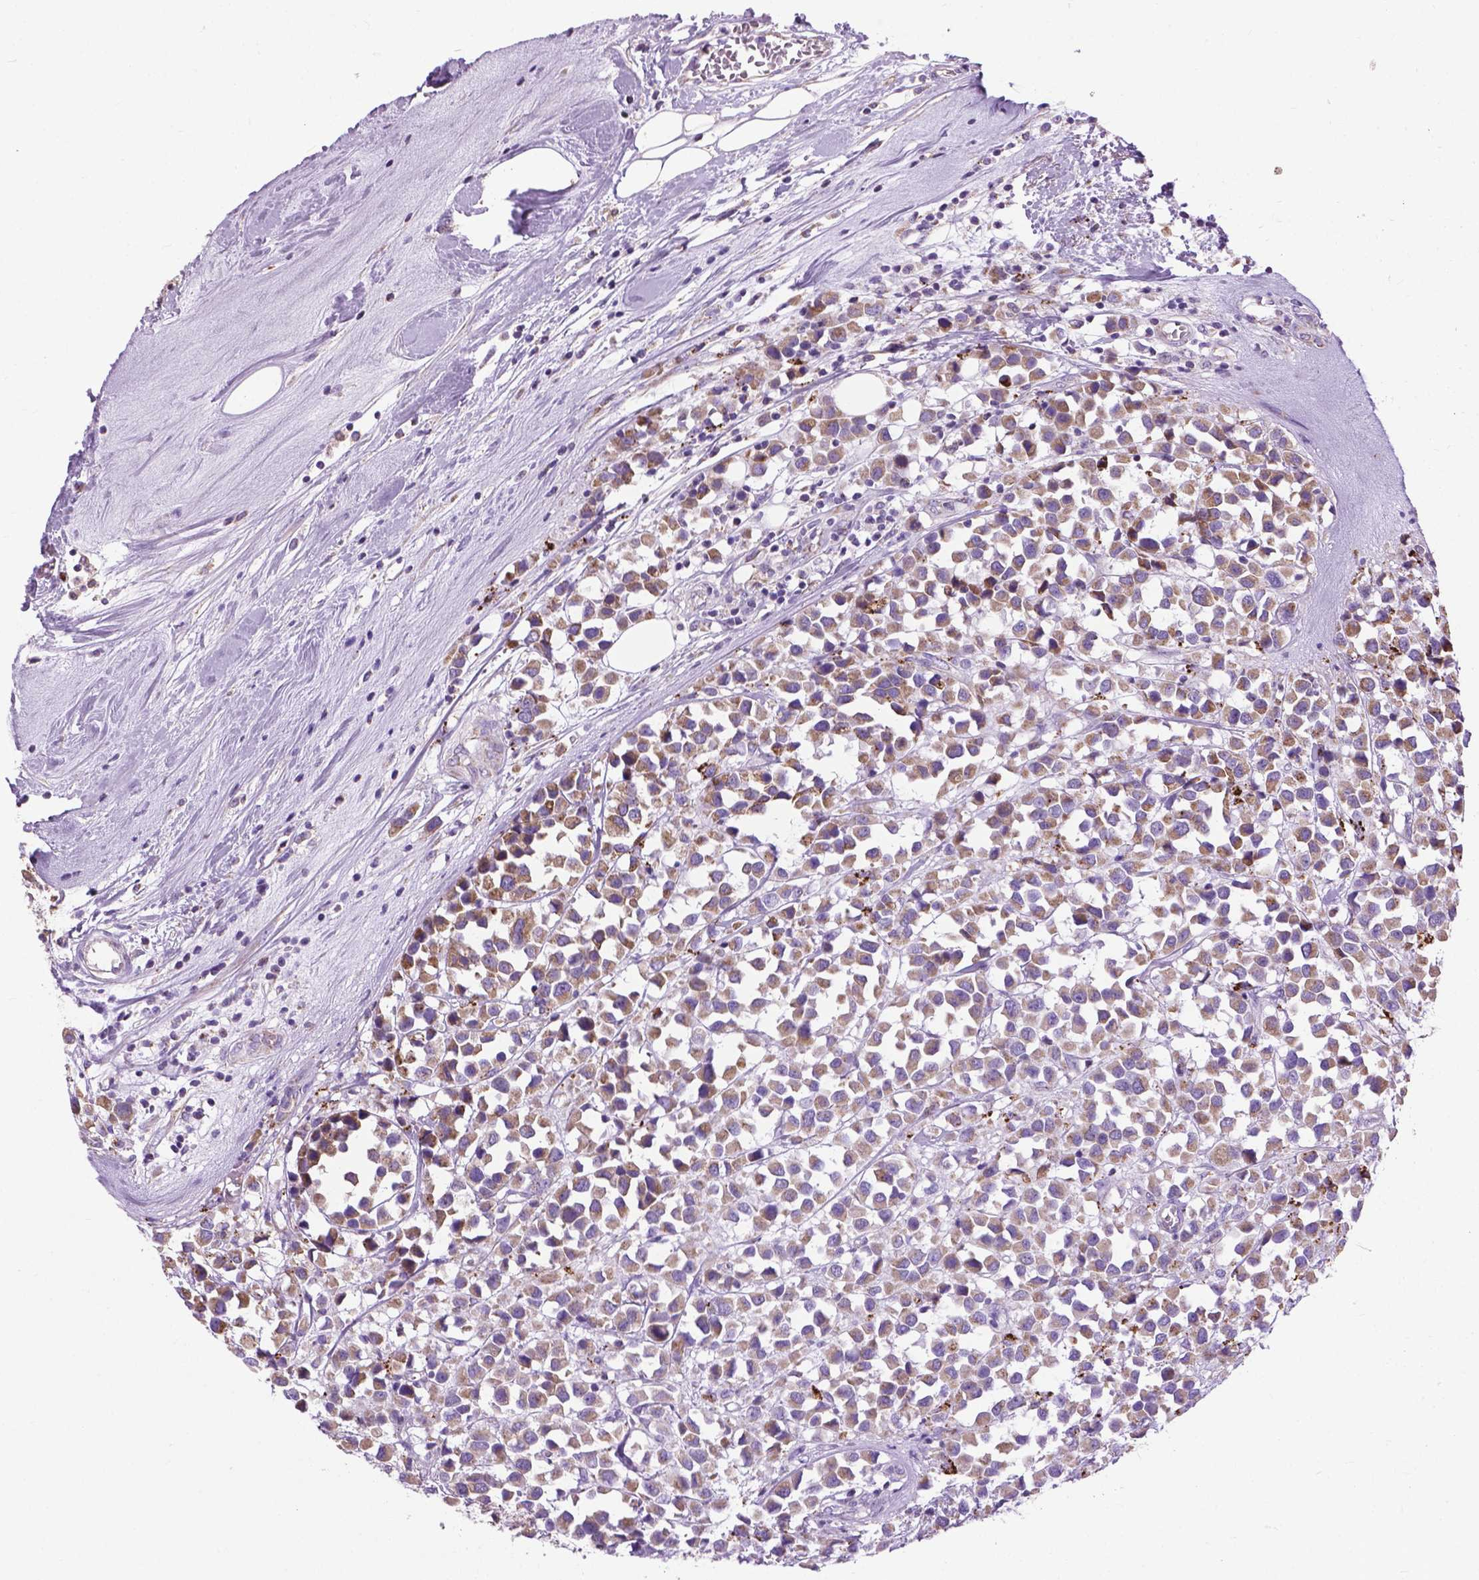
{"staining": {"intensity": "moderate", "quantity": ">75%", "location": "cytoplasmic/membranous"}, "tissue": "breast cancer", "cell_type": "Tumor cells", "image_type": "cancer", "snomed": [{"axis": "morphology", "description": "Duct carcinoma"}, {"axis": "topography", "description": "Breast"}], "caption": "This photomicrograph displays immunohistochemistry staining of breast intraductal carcinoma, with medium moderate cytoplasmic/membranous staining in approximately >75% of tumor cells.", "gene": "VDAC1", "patient": {"sex": "female", "age": 61}}